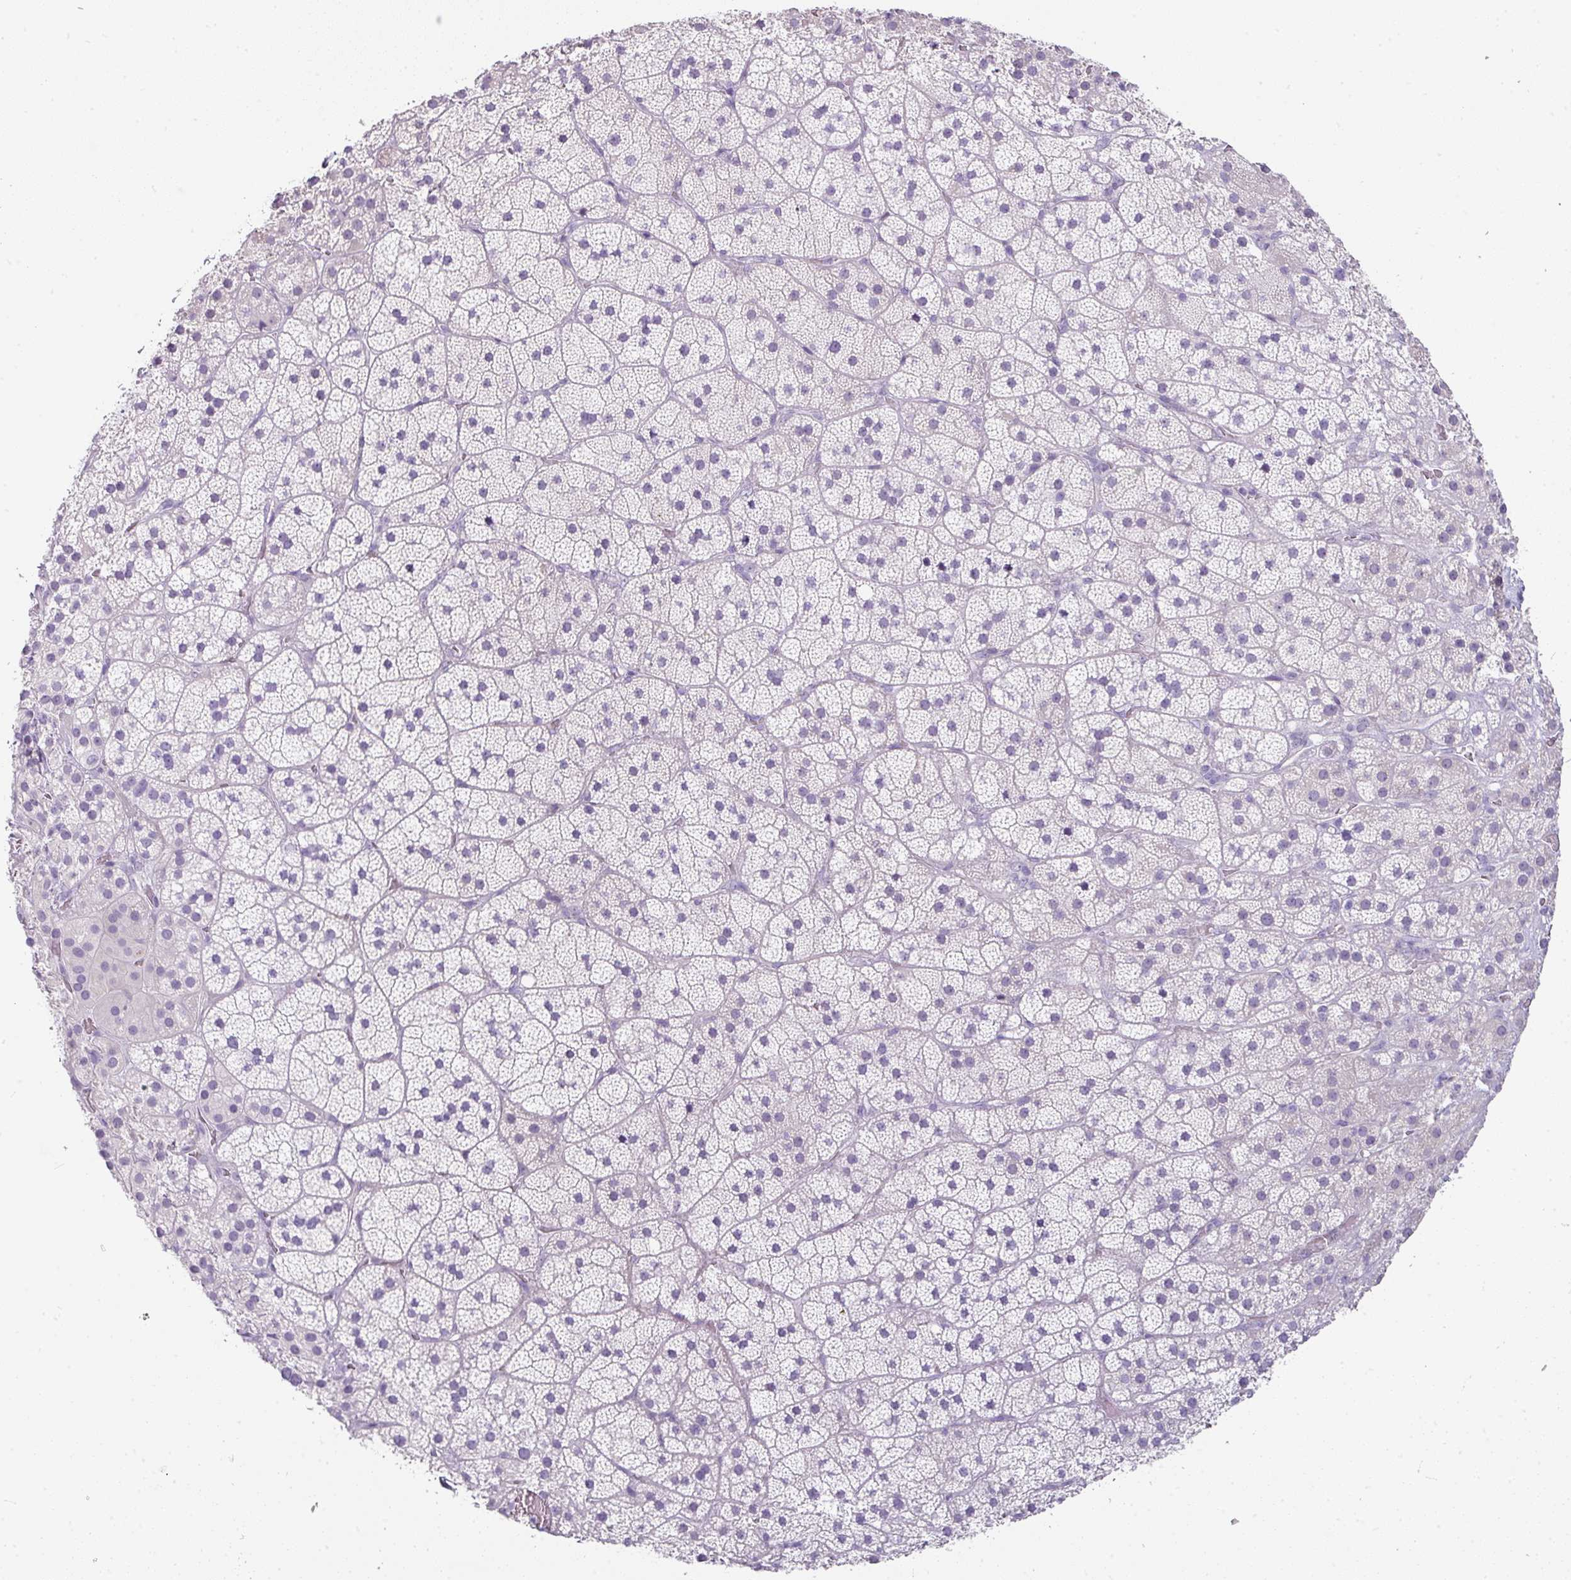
{"staining": {"intensity": "negative", "quantity": "none", "location": "none"}, "tissue": "adrenal gland", "cell_type": "Glandular cells", "image_type": "normal", "snomed": [{"axis": "morphology", "description": "Normal tissue, NOS"}, {"axis": "topography", "description": "Adrenal gland"}], "caption": "IHC image of normal adrenal gland stained for a protein (brown), which reveals no expression in glandular cells.", "gene": "OR52N1", "patient": {"sex": "male", "age": 57}}